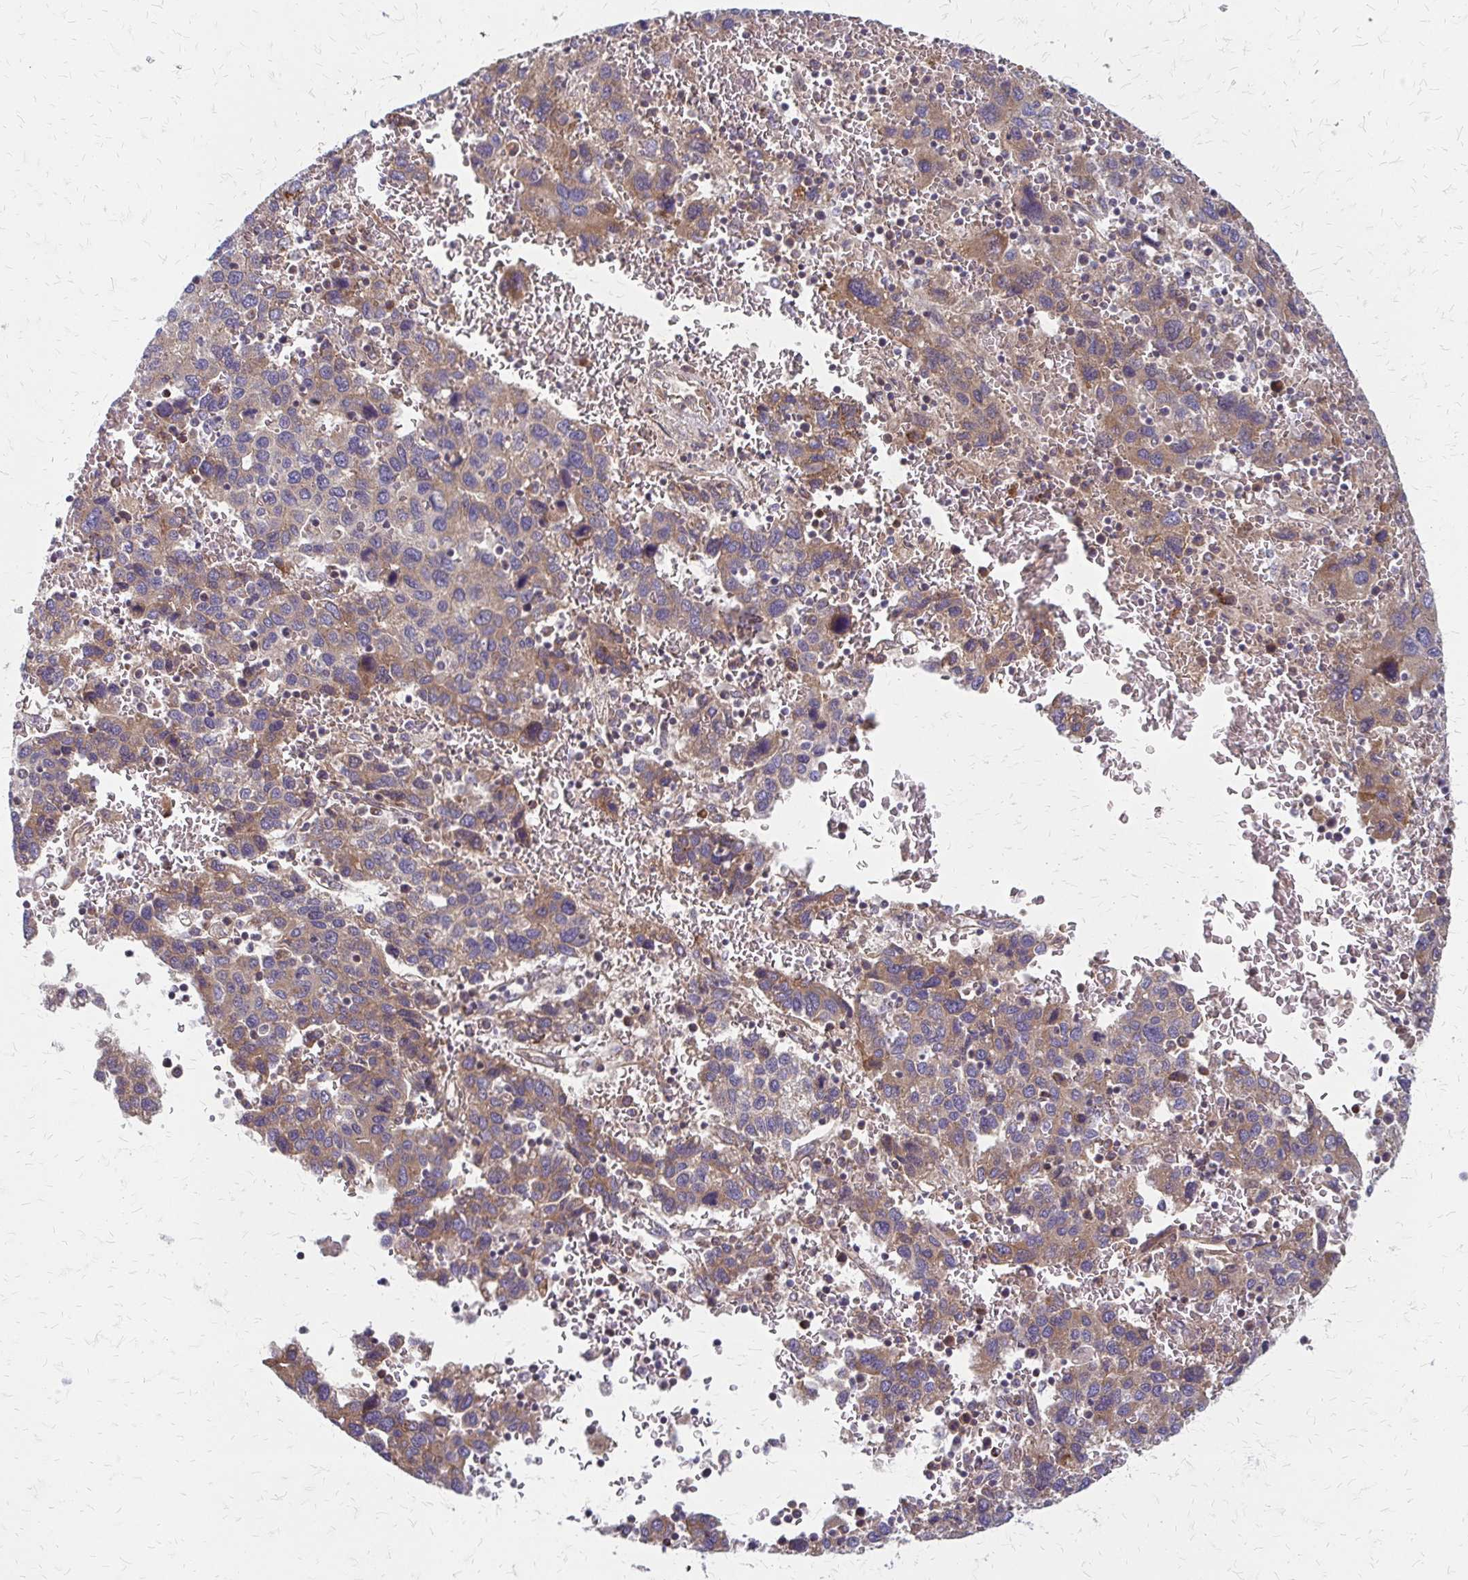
{"staining": {"intensity": "weak", "quantity": "25%-75%", "location": "cytoplasmic/membranous"}, "tissue": "liver cancer", "cell_type": "Tumor cells", "image_type": "cancer", "snomed": [{"axis": "morphology", "description": "Carcinoma, Hepatocellular, NOS"}, {"axis": "topography", "description": "Liver"}], "caption": "This image reveals immunohistochemistry (IHC) staining of human liver cancer, with low weak cytoplasmic/membranous expression in about 25%-75% of tumor cells.", "gene": "ZNF383", "patient": {"sex": "male", "age": 69}}